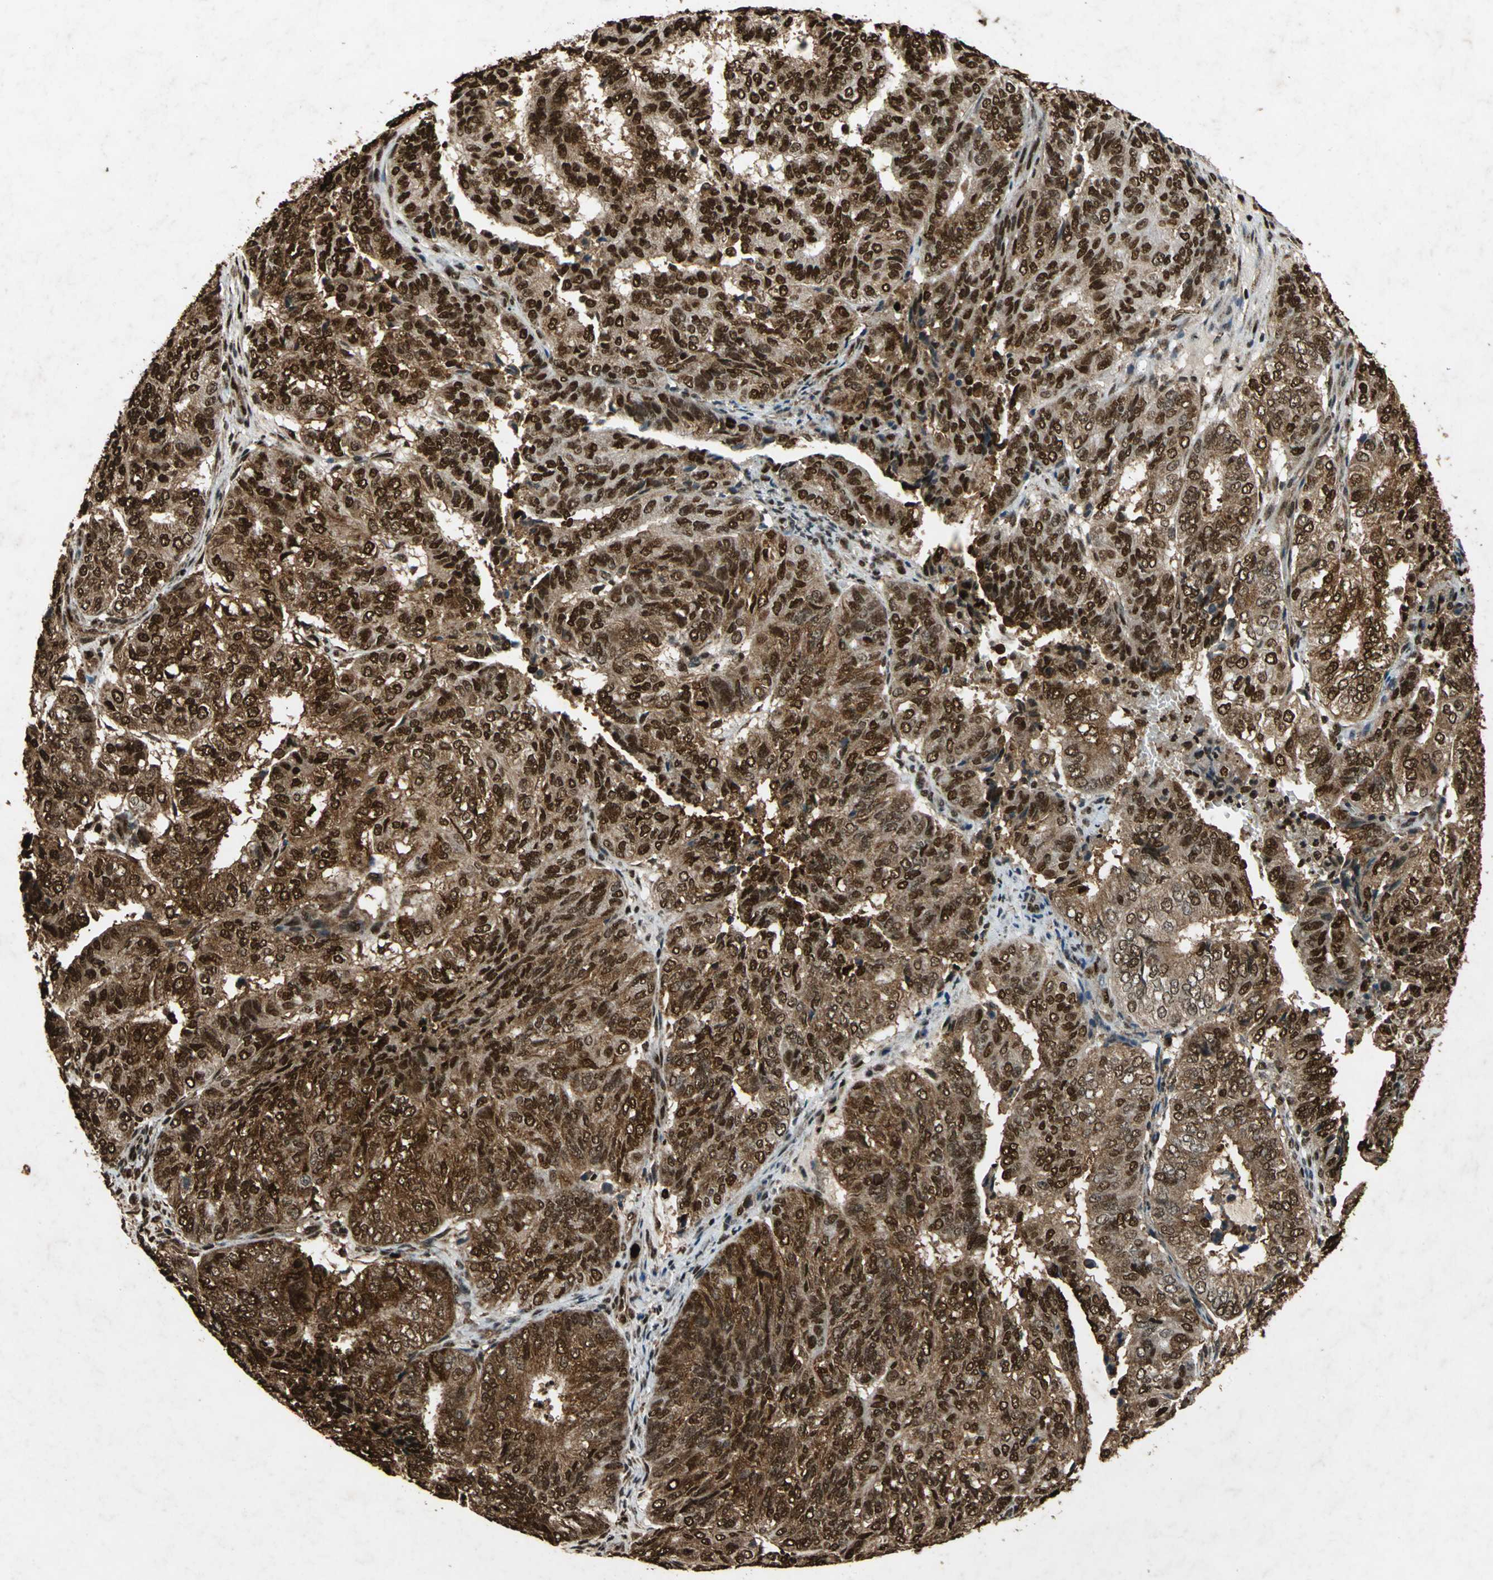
{"staining": {"intensity": "strong", "quantity": ">75%", "location": "cytoplasmic/membranous,nuclear"}, "tissue": "endometrial cancer", "cell_type": "Tumor cells", "image_type": "cancer", "snomed": [{"axis": "morphology", "description": "Adenocarcinoma, NOS"}, {"axis": "topography", "description": "Uterus"}], "caption": "Immunohistochemical staining of human endometrial cancer displays high levels of strong cytoplasmic/membranous and nuclear protein positivity in about >75% of tumor cells.", "gene": "ANP32A", "patient": {"sex": "female", "age": 60}}